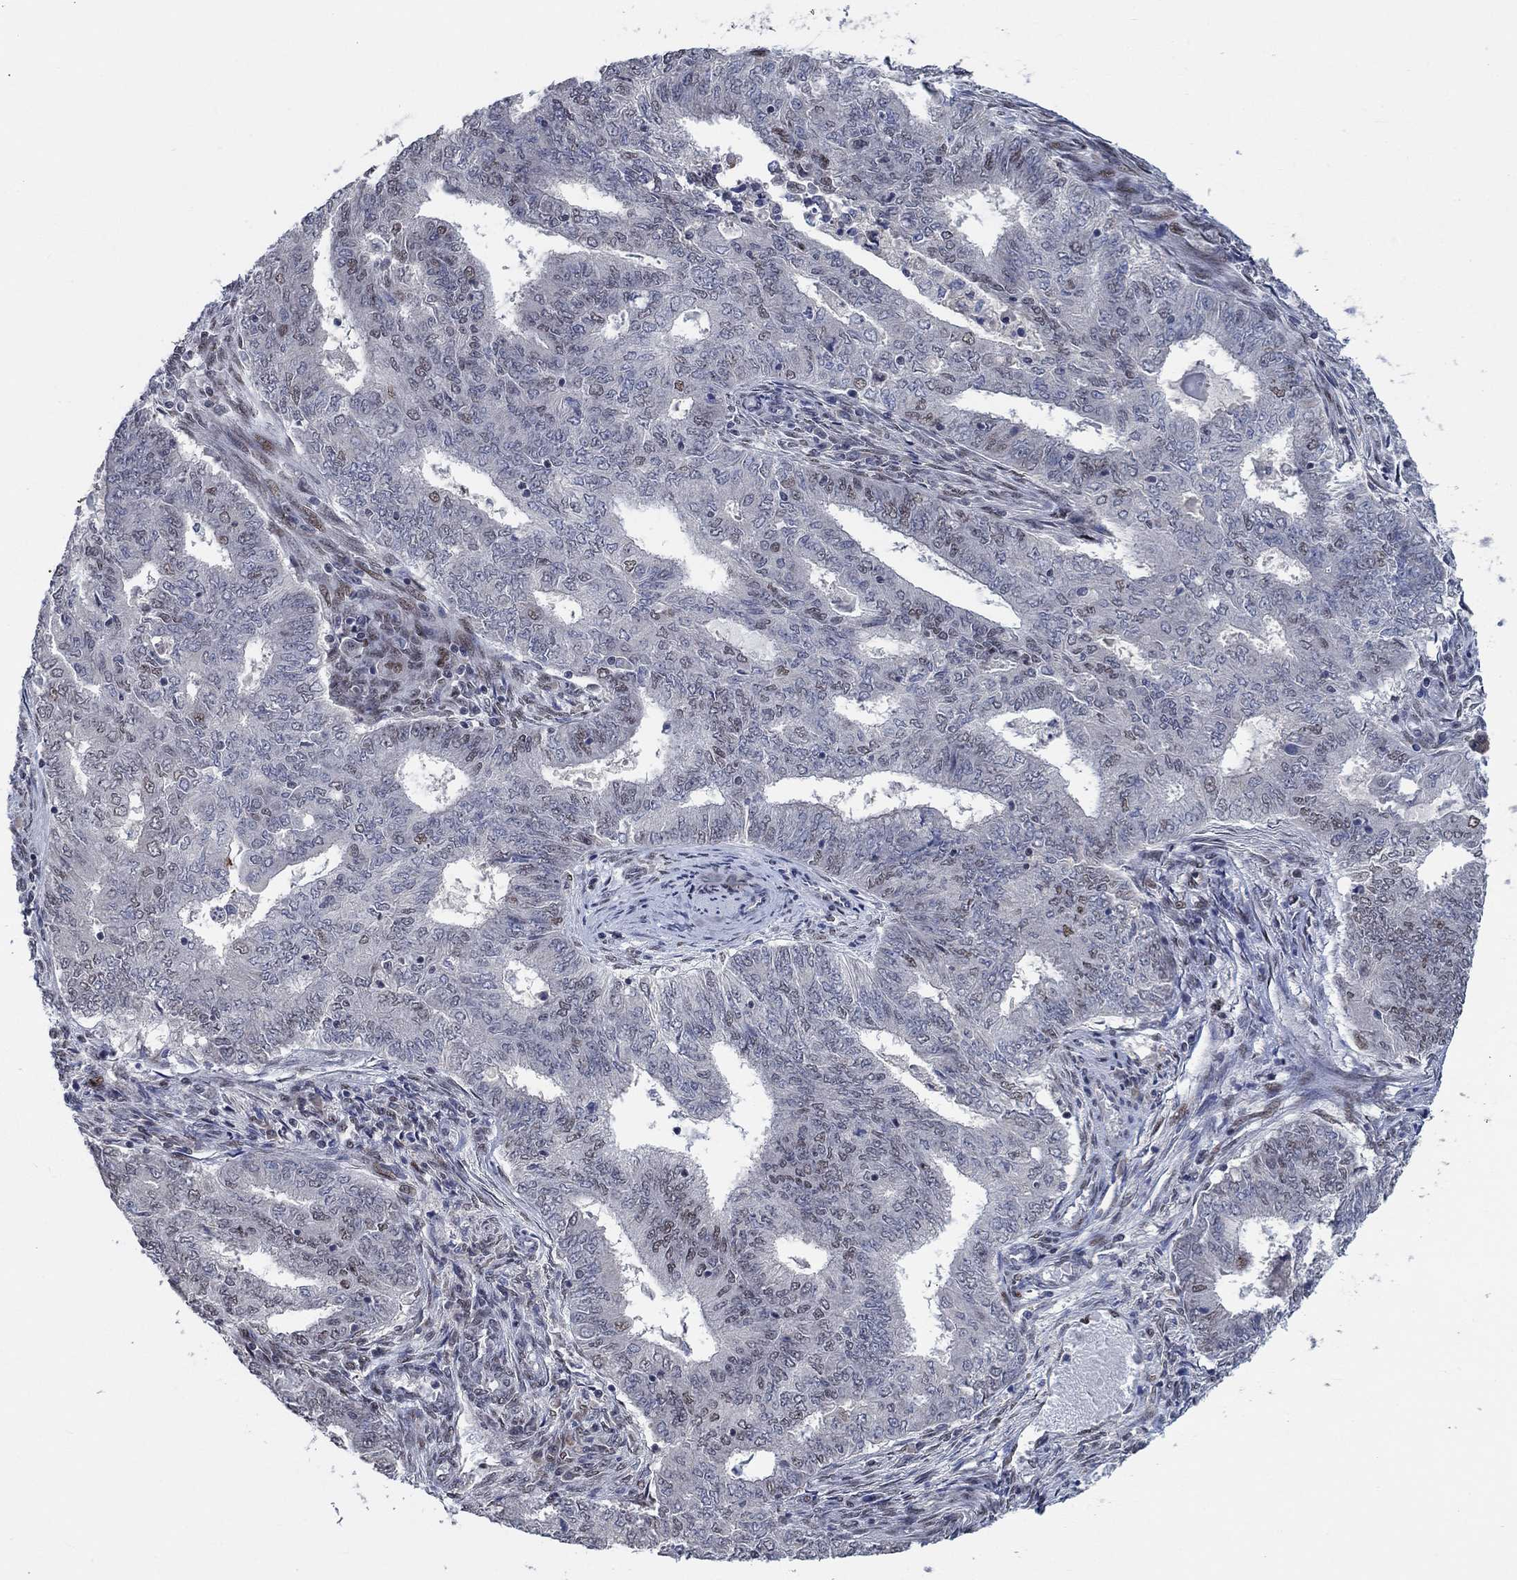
{"staining": {"intensity": "weak", "quantity": "<25%", "location": "nuclear"}, "tissue": "endometrial cancer", "cell_type": "Tumor cells", "image_type": "cancer", "snomed": [{"axis": "morphology", "description": "Adenocarcinoma, NOS"}, {"axis": "topography", "description": "Endometrium"}], "caption": "DAB immunohistochemical staining of endometrial adenocarcinoma displays no significant staining in tumor cells. (DAB (3,3'-diaminobenzidine) IHC visualized using brightfield microscopy, high magnification).", "gene": "HTN1", "patient": {"sex": "female", "age": 62}}